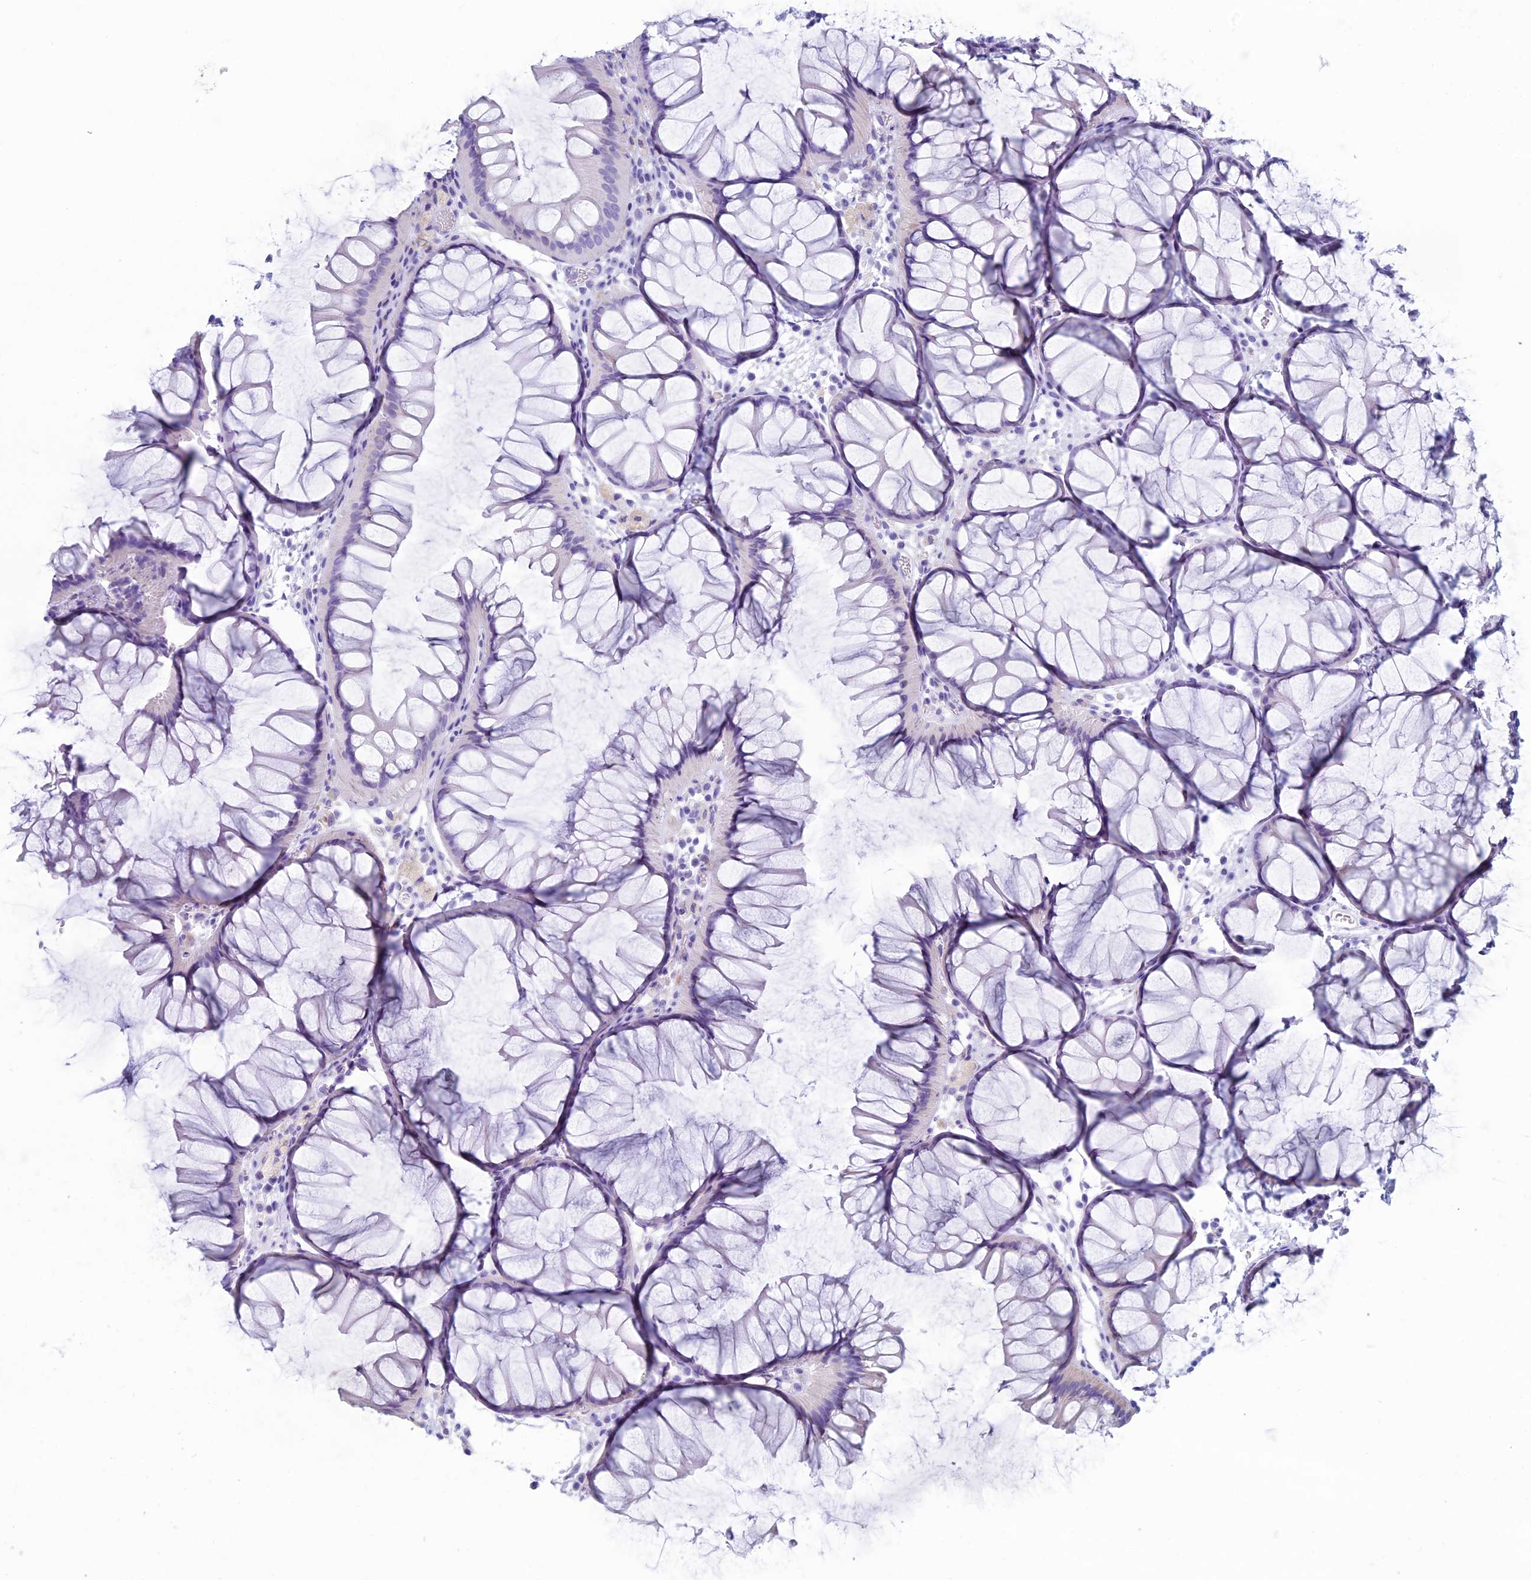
{"staining": {"intensity": "negative", "quantity": "none", "location": "none"}, "tissue": "colon", "cell_type": "Glandular cells", "image_type": "normal", "snomed": [{"axis": "morphology", "description": "Normal tissue, NOS"}, {"axis": "topography", "description": "Colon"}], "caption": "Glandular cells show no significant protein positivity in benign colon. (DAB IHC with hematoxylin counter stain).", "gene": "FAM169A", "patient": {"sex": "female", "age": 82}}